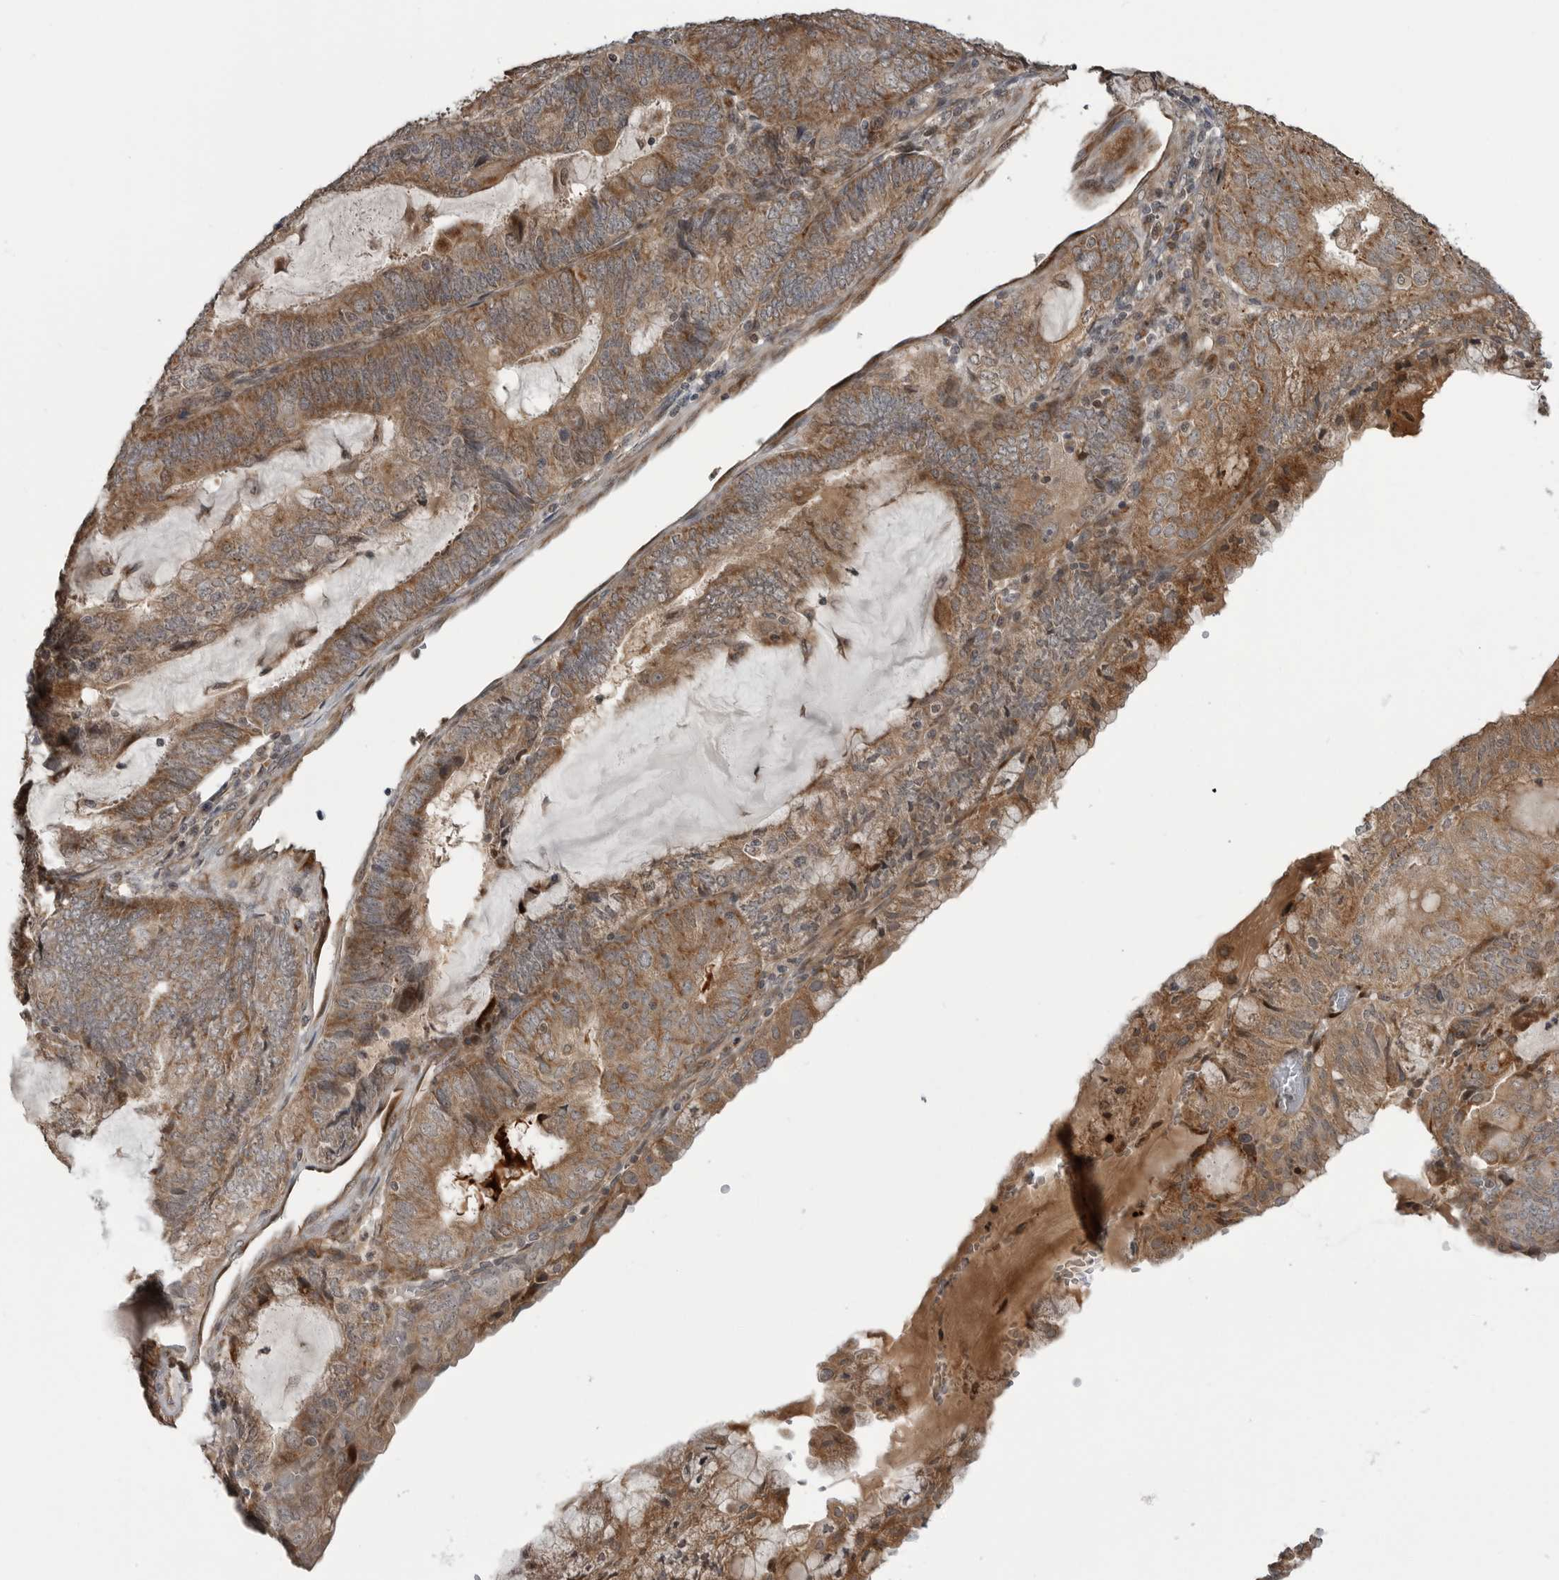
{"staining": {"intensity": "moderate", "quantity": ">75%", "location": "cytoplasmic/membranous"}, "tissue": "endometrial cancer", "cell_type": "Tumor cells", "image_type": "cancer", "snomed": [{"axis": "morphology", "description": "Adenocarcinoma, NOS"}, {"axis": "topography", "description": "Endometrium"}], "caption": "Tumor cells demonstrate moderate cytoplasmic/membranous staining in approximately >75% of cells in adenocarcinoma (endometrial).", "gene": "FAAP100", "patient": {"sex": "female", "age": 81}}